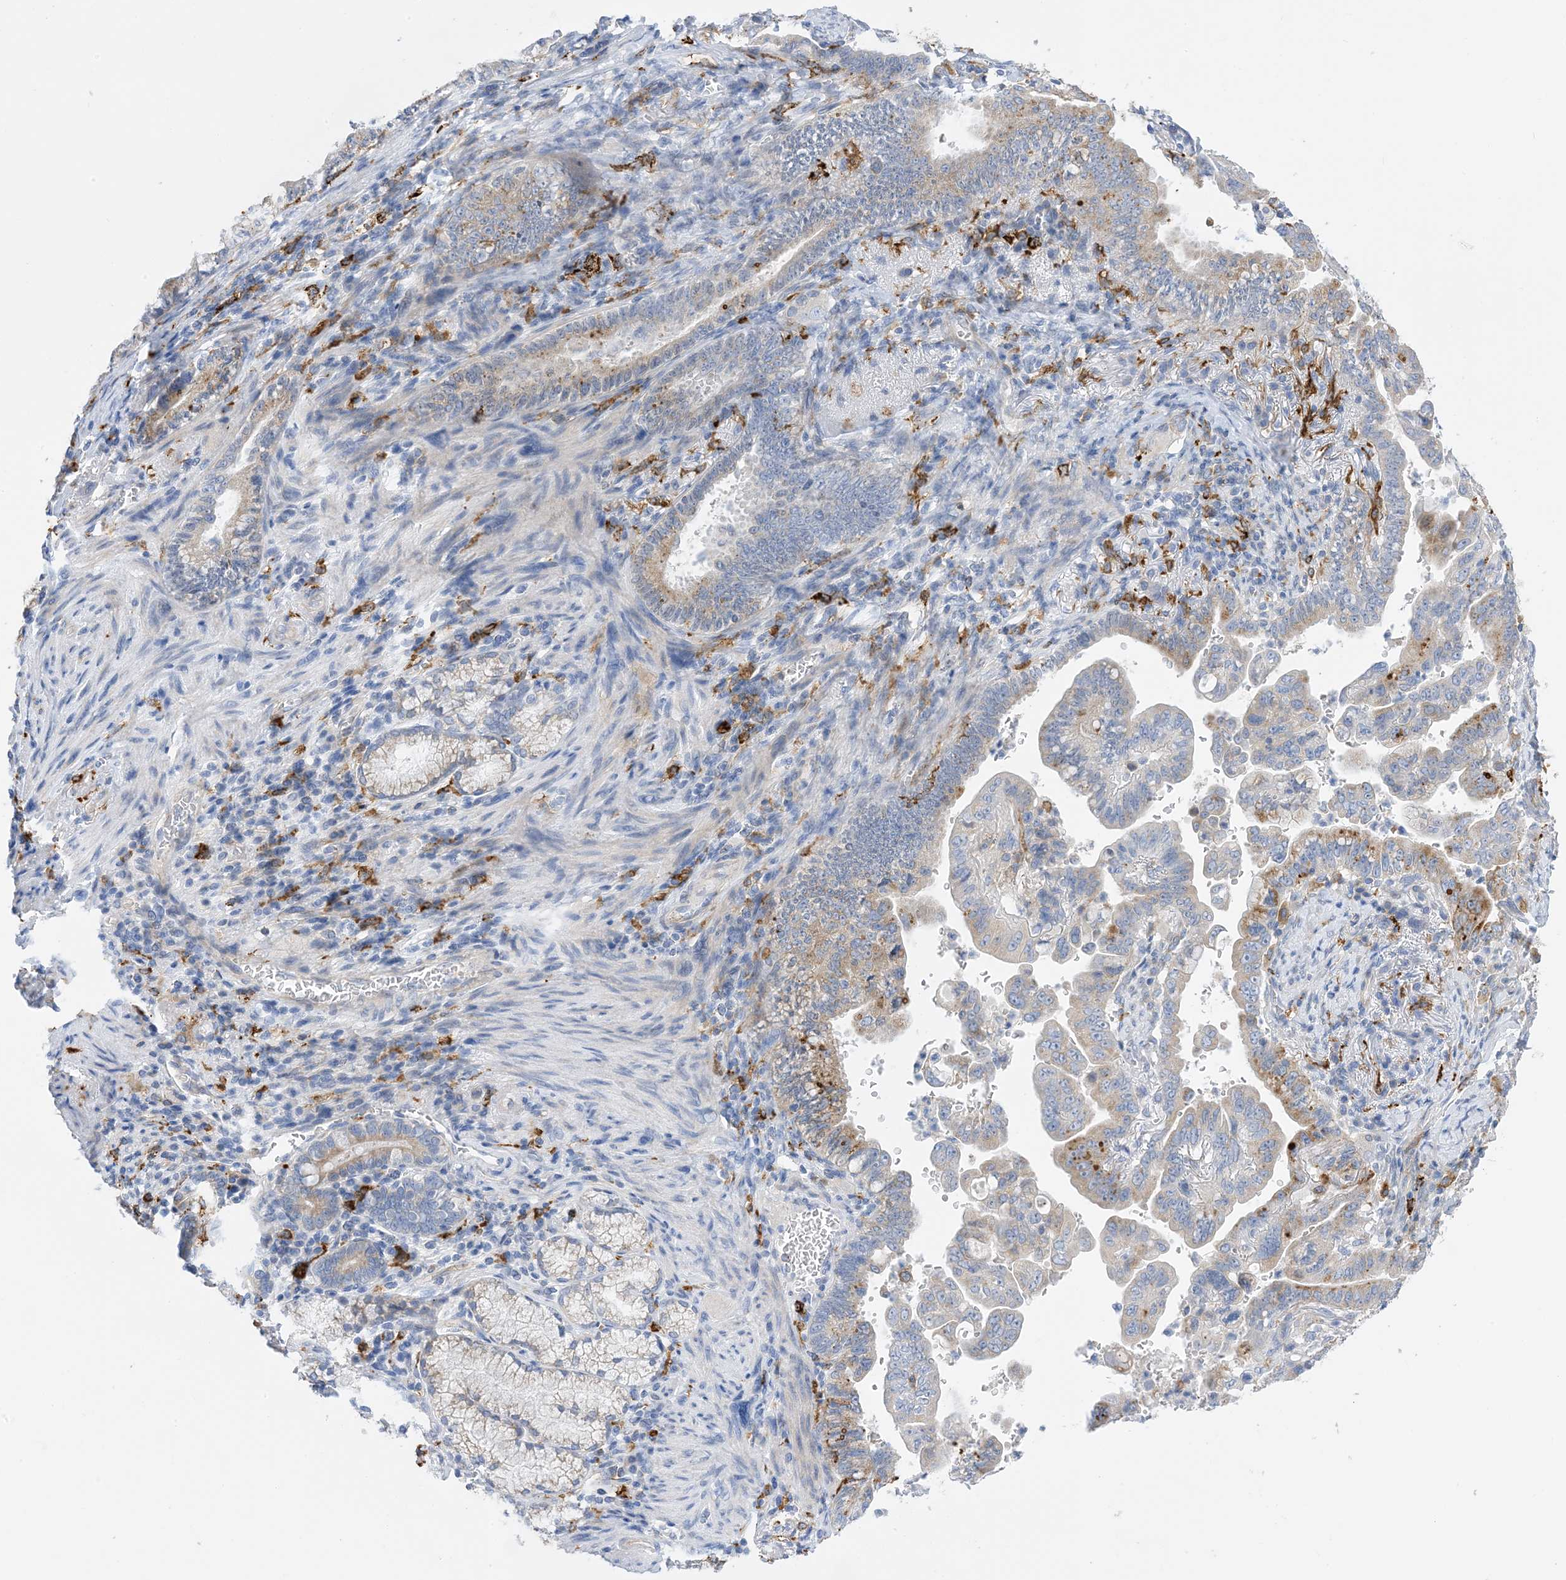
{"staining": {"intensity": "weak", "quantity": "<25%", "location": "cytoplasmic/membranous"}, "tissue": "pancreatic cancer", "cell_type": "Tumor cells", "image_type": "cancer", "snomed": [{"axis": "morphology", "description": "Adenocarcinoma, NOS"}, {"axis": "topography", "description": "Pancreas"}], "caption": "IHC of human pancreatic cancer (adenocarcinoma) exhibits no positivity in tumor cells. (DAB immunohistochemistry, high magnification).", "gene": "DPH3", "patient": {"sex": "male", "age": 70}}